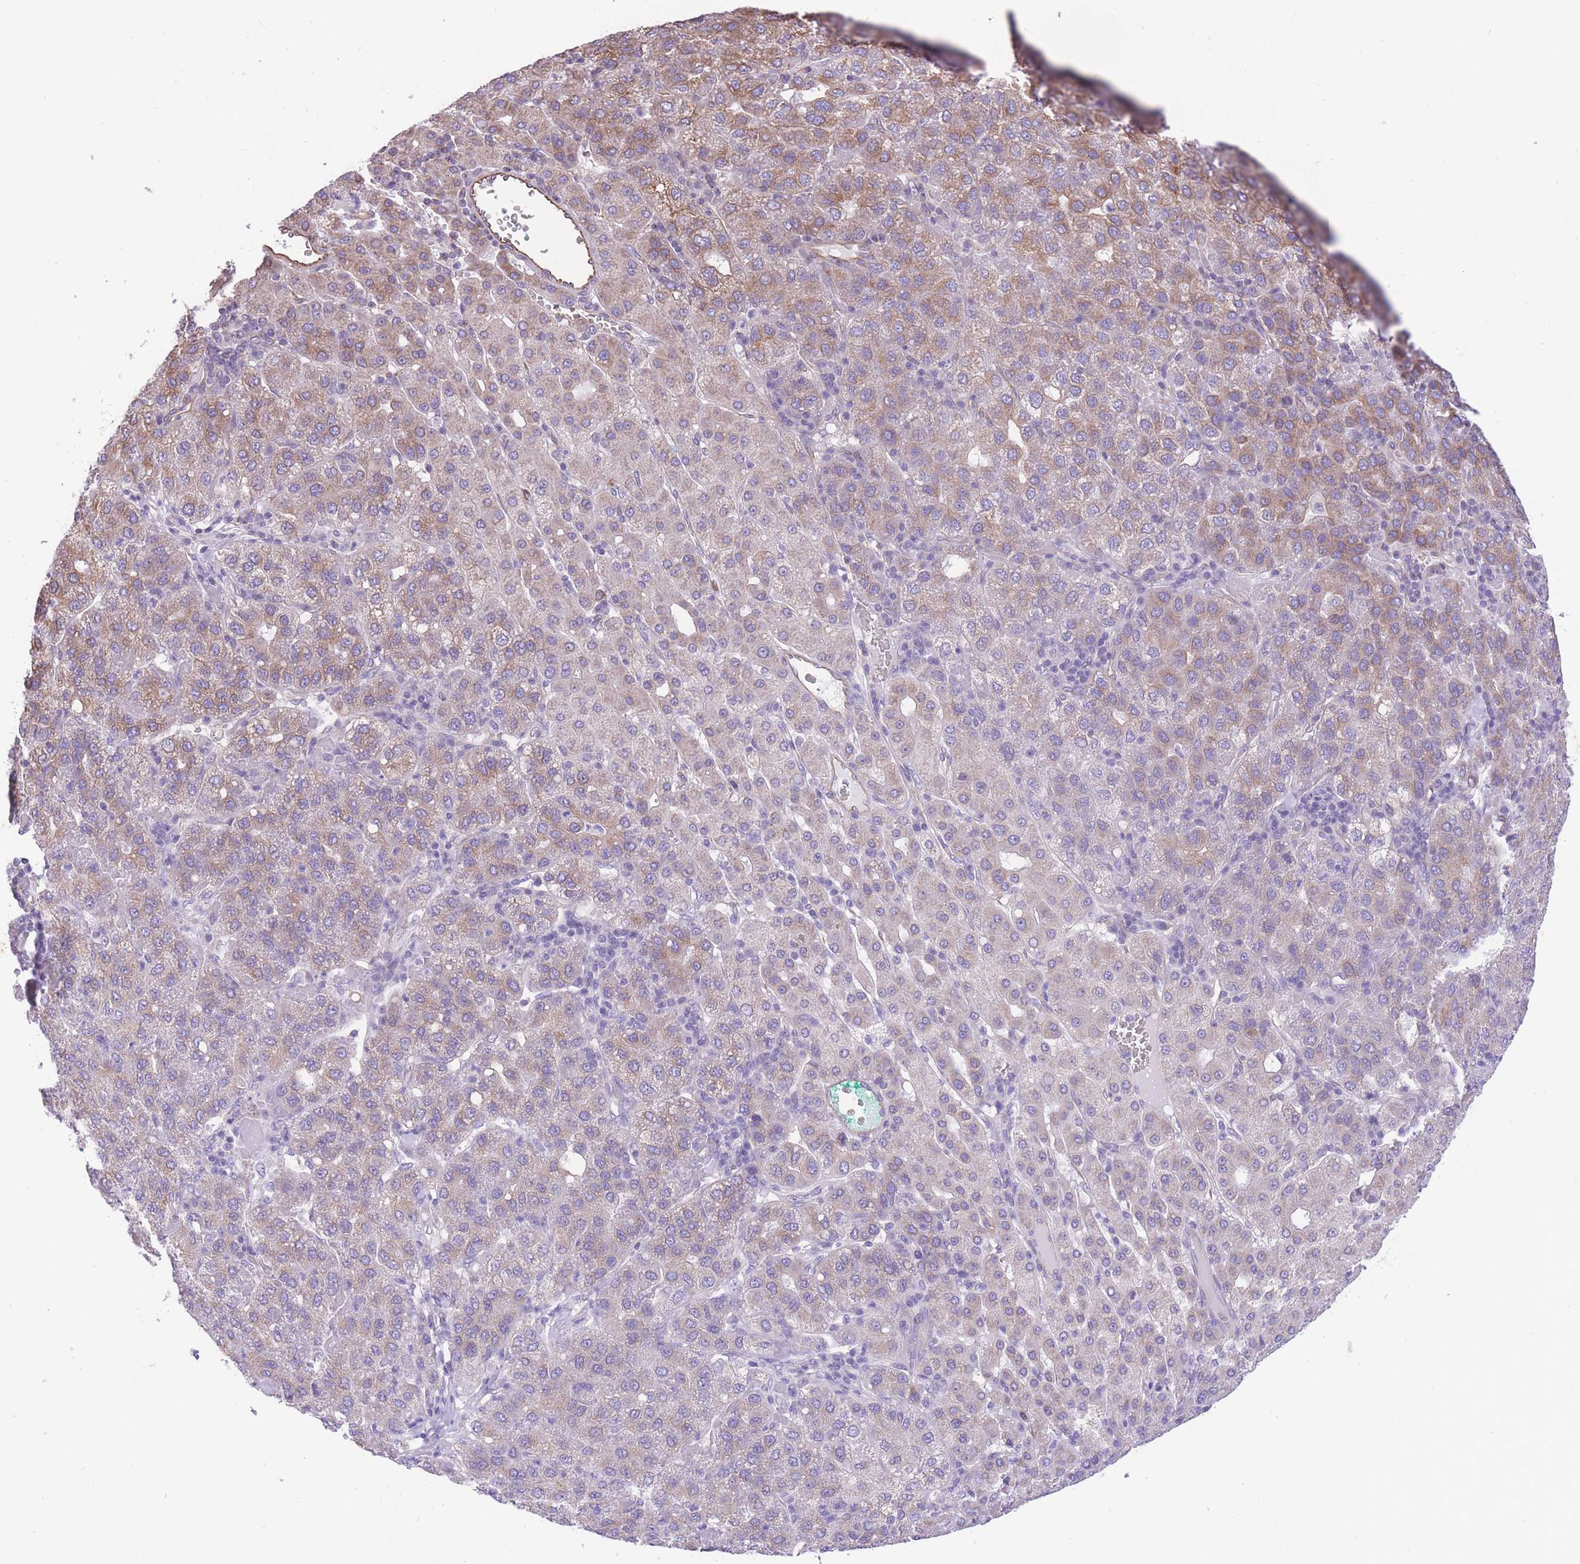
{"staining": {"intensity": "moderate", "quantity": "<25%", "location": "cytoplasmic/membranous"}, "tissue": "liver cancer", "cell_type": "Tumor cells", "image_type": "cancer", "snomed": [{"axis": "morphology", "description": "Carcinoma, Hepatocellular, NOS"}, {"axis": "topography", "description": "Liver"}], "caption": "Liver cancer stained with DAB IHC exhibits low levels of moderate cytoplasmic/membranous positivity in approximately <25% of tumor cells.", "gene": "RHOU", "patient": {"sex": "male", "age": 65}}